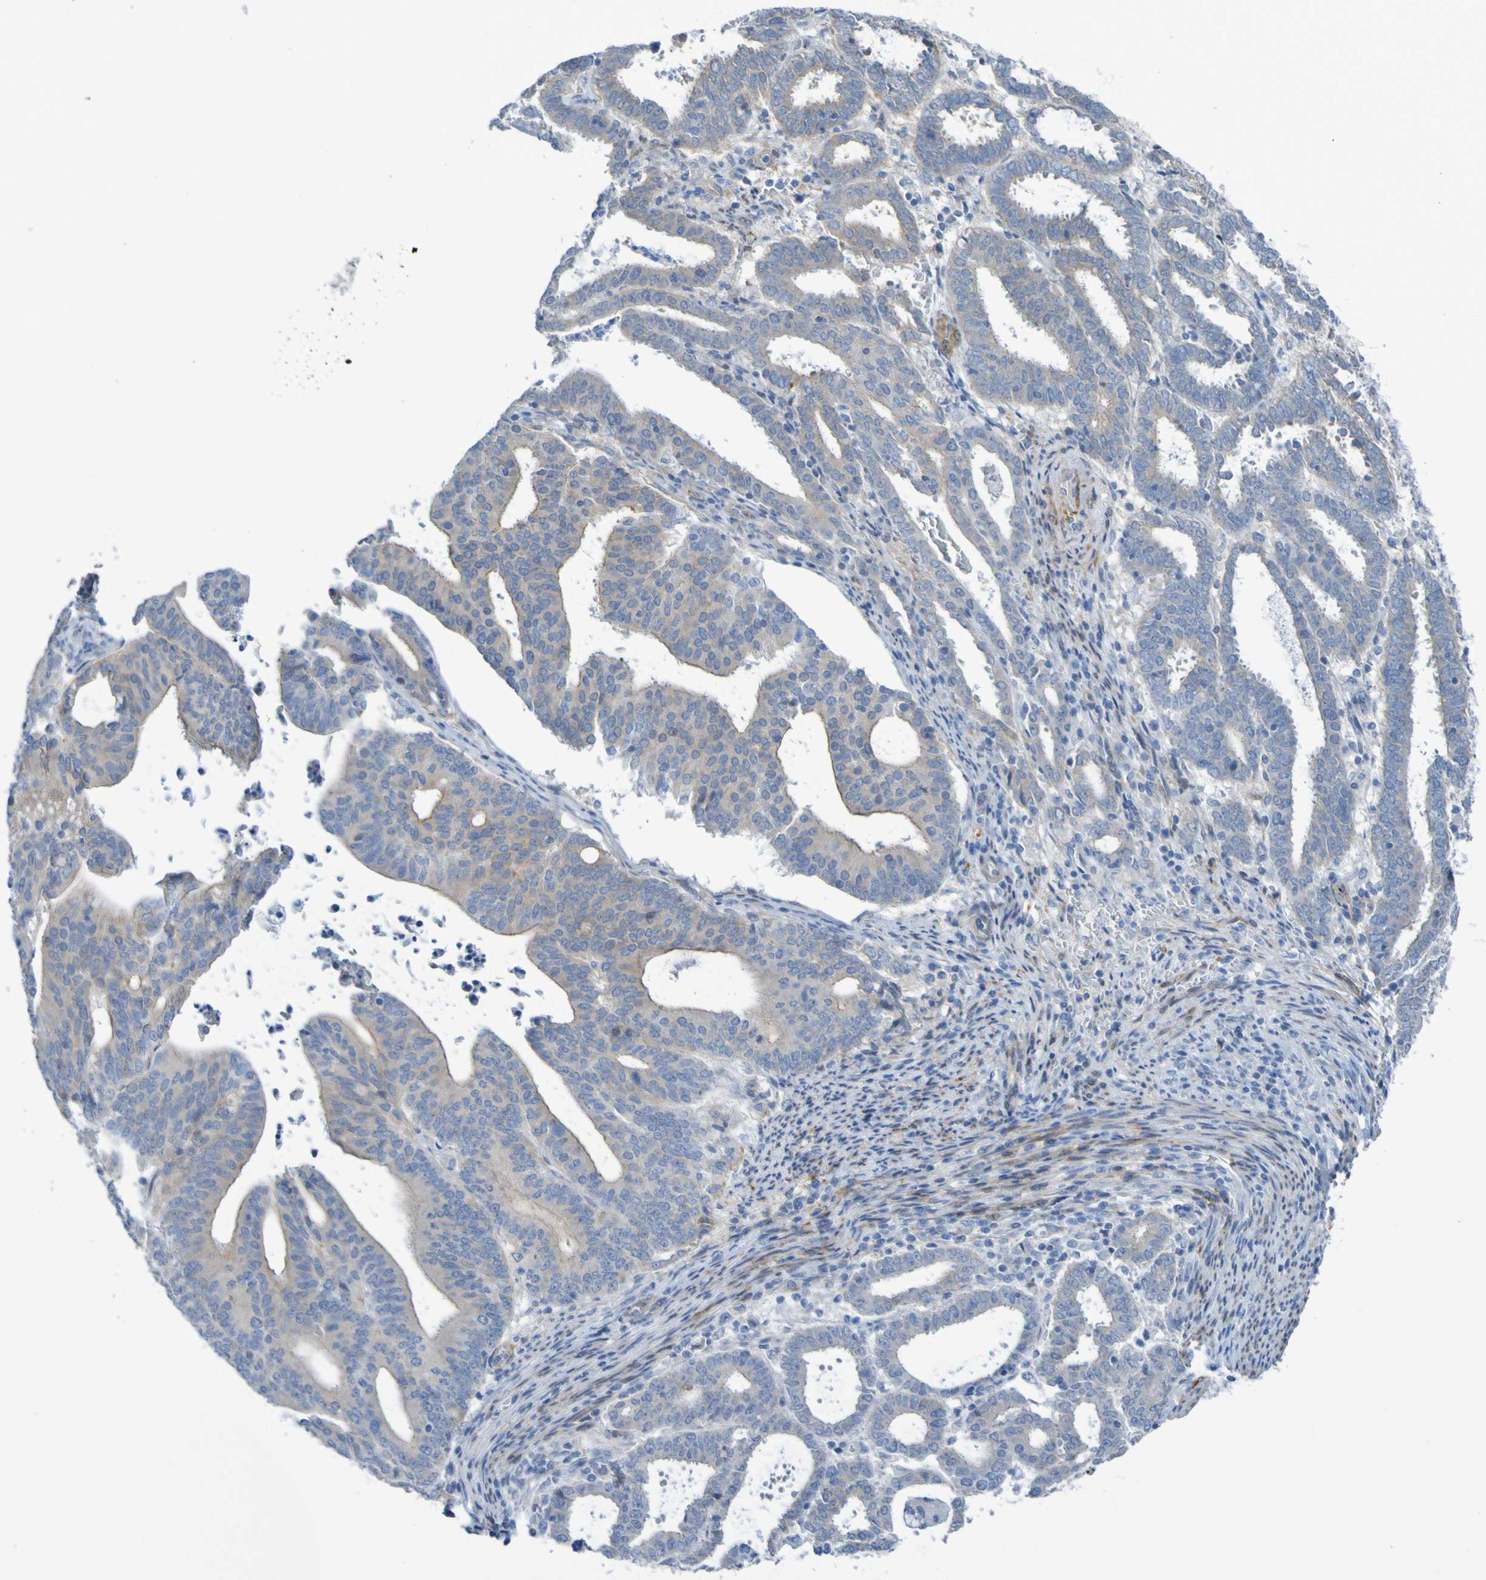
{"staining": {"intensity": "weak", "quantity": "25%-75%", "location": "cytoplasmic/membranous"}, "tissue": "endometrial cancer", "cell_type": "Tumor cells", "image_type": "cancer", "snomed": [{"axis": "morphology", "description": "Adenocarcinoma, NOS"}, {"axis": "topography", "description": "Uterus"}], "caption": "Weak cytoplasmic/membranous expression for a protein is appreciated in about 25%-75% of tumor cells of endometrial cancer (adenocarcinoma) using immunohistochemistry.", "gene": "LPP", "patient": {"sex": "female", "age": 83}}